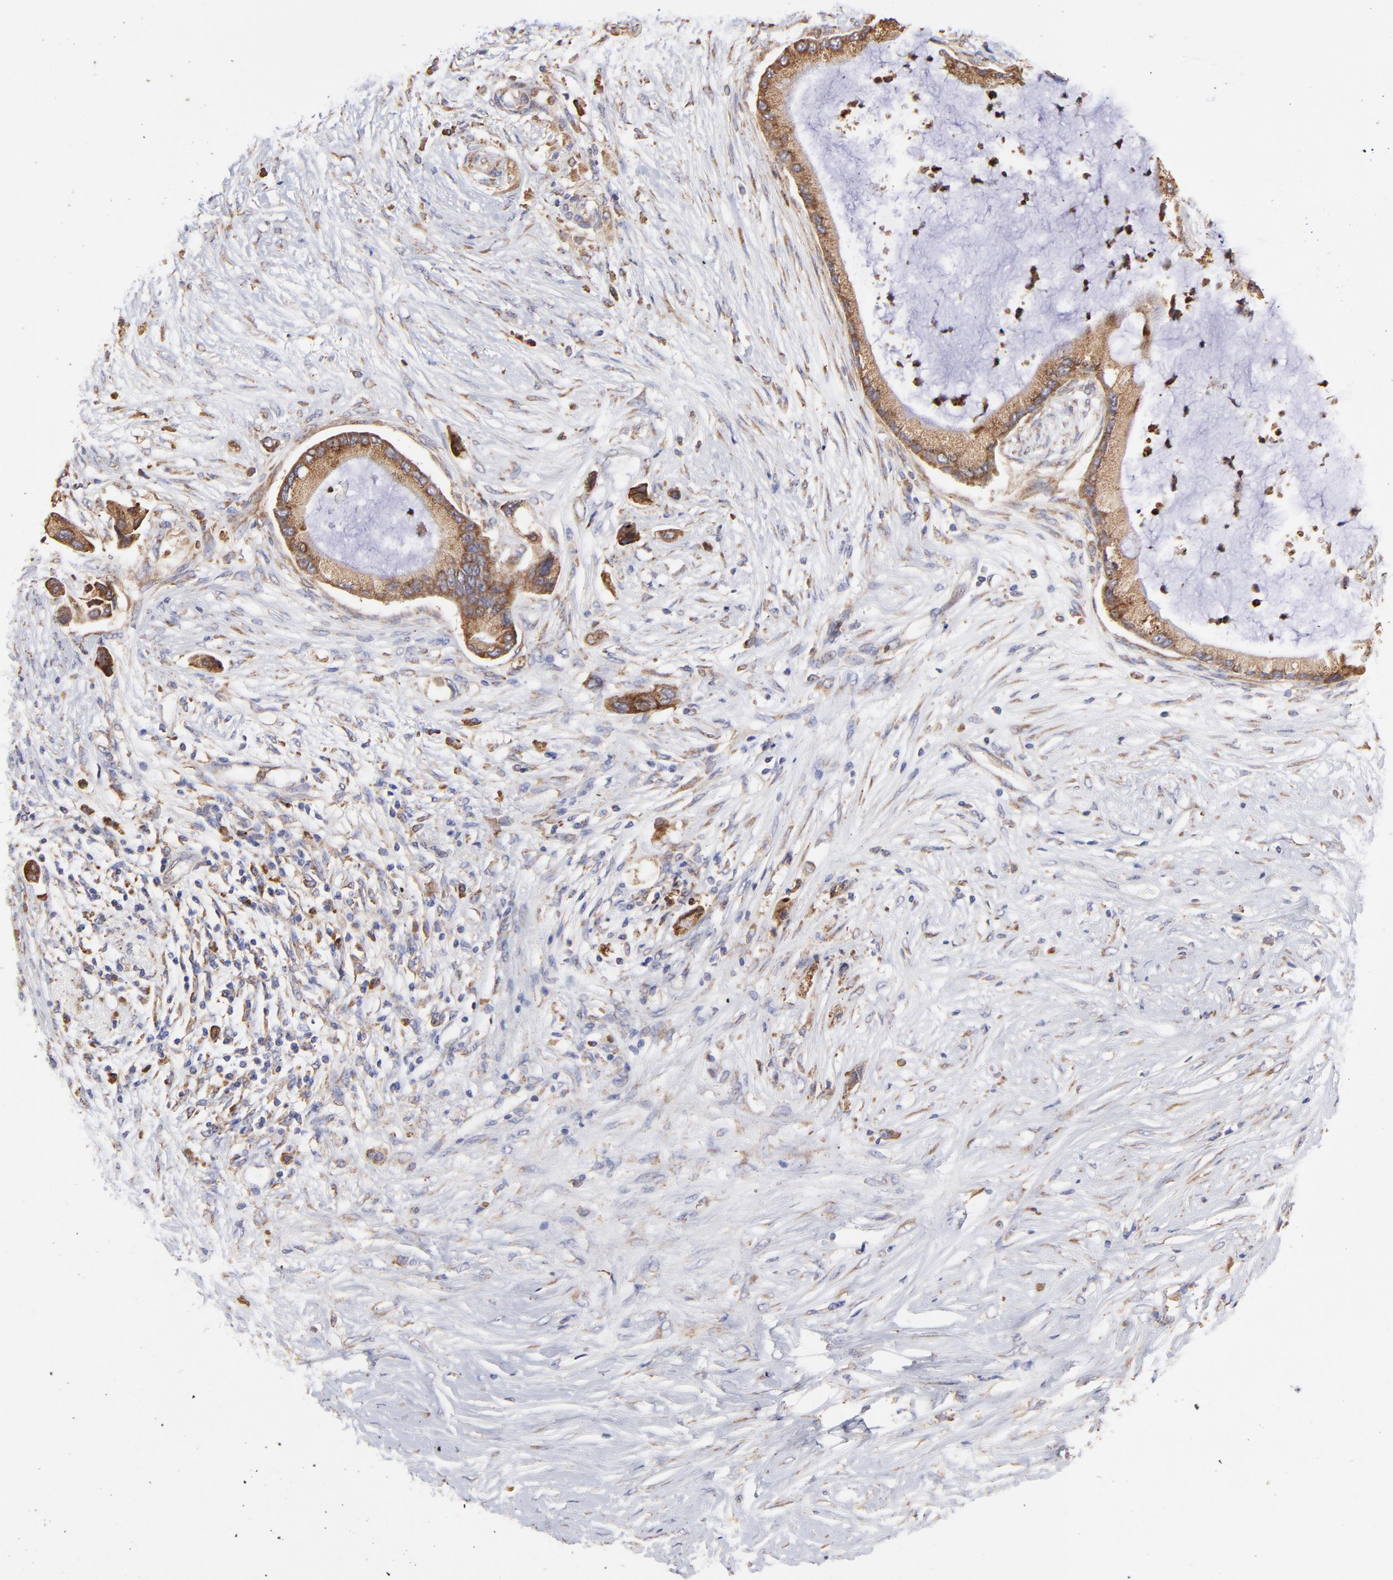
{"staining": {"intensity": "moderate", "quantity": ">75%", "location": "cytoplasmic/membranous"}, "tissue": "pancreatic cancer", "cell_type": "Tumor cells", "image_type": "cancer", "snomed": [{"axis": "morphology", "description": "Adenocarcinoma, NOS"}, {"axis": "topography", "description": "Pancreas"}], "caption": "A histopathology image of pancreatic adenocarcinoma stained for a protein reveals moderate cytoplasmic/membranous brown staining in tumor cells.", "gene": "PFKM", "patient": {"sex": "female", "age": 59}}